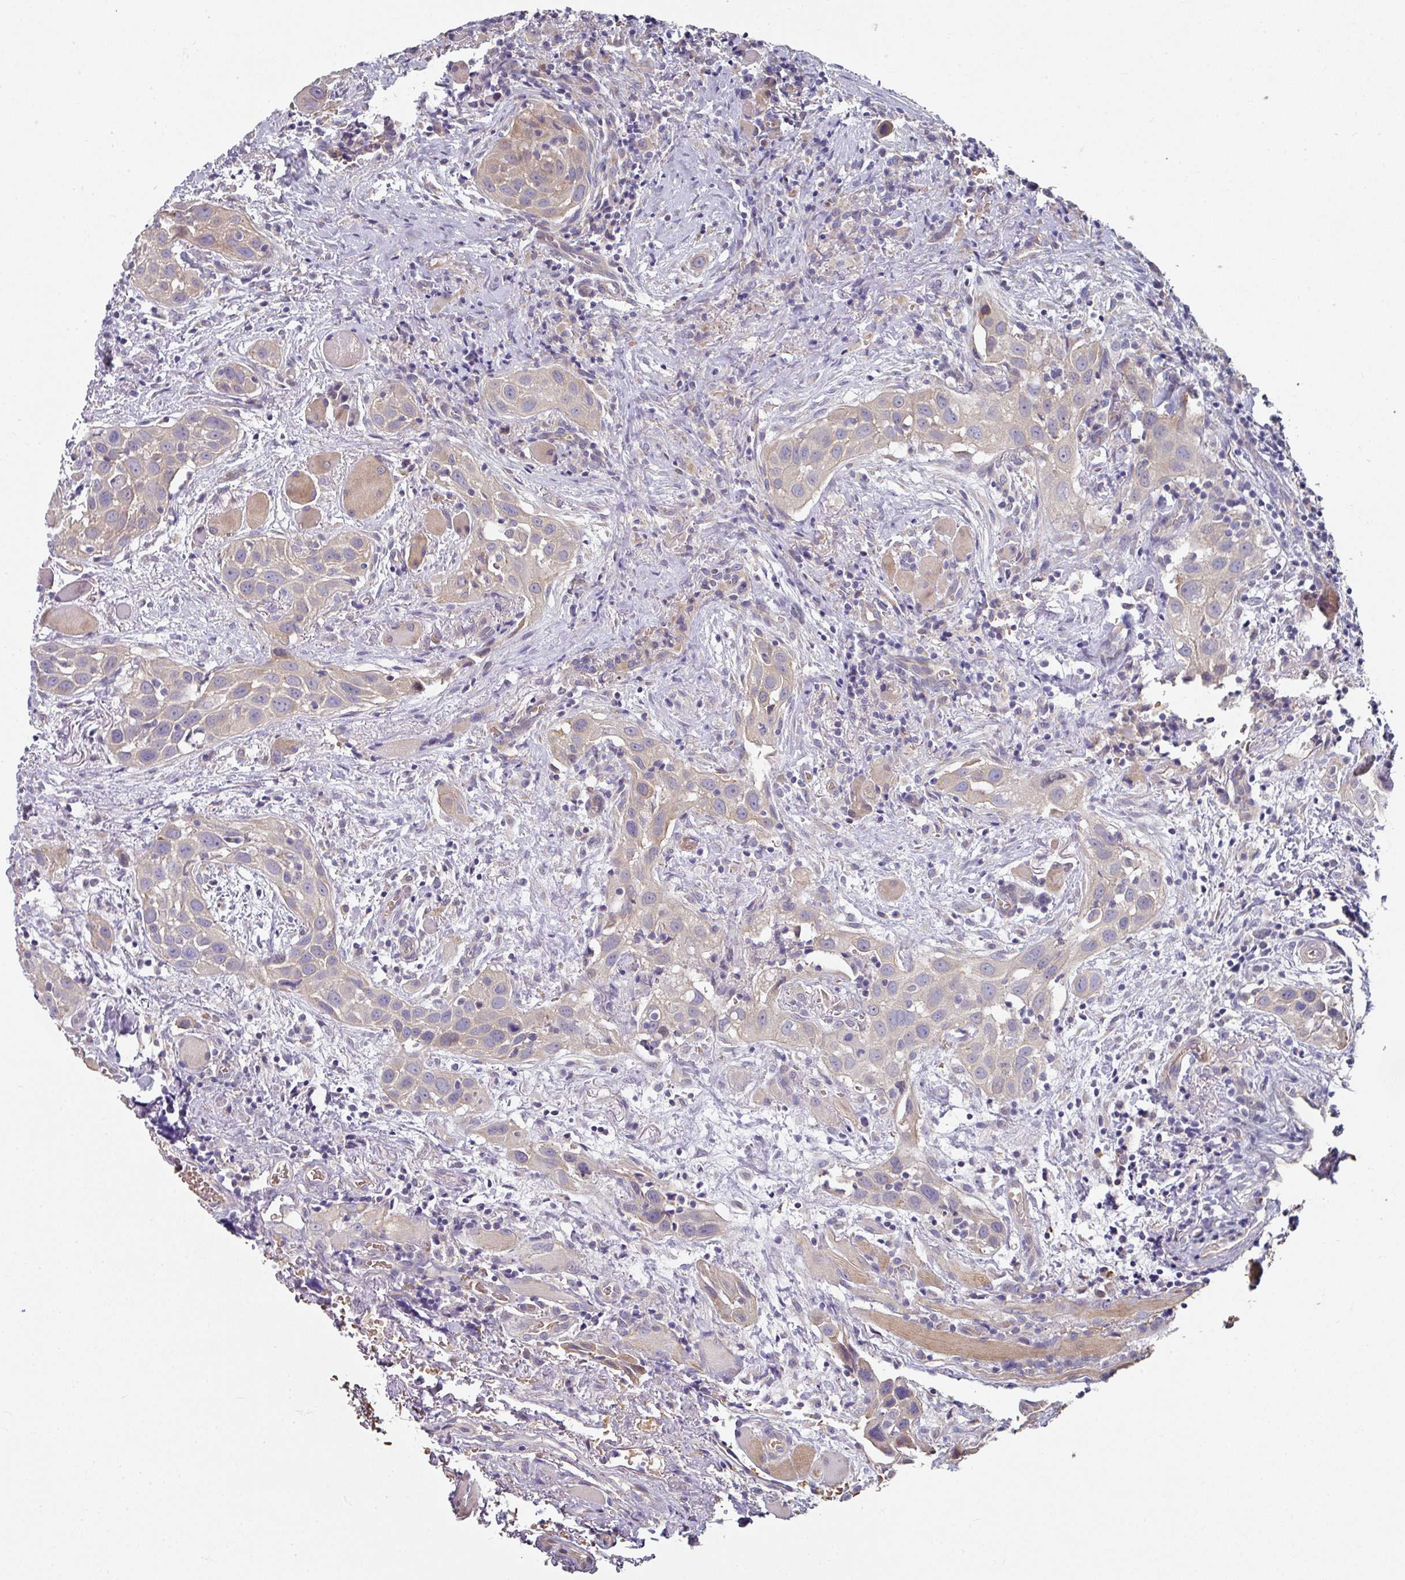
{"staining": {"intensity": "weak", "quantity": "<25%", "location": "cytoplasmic/membranous"}, "tissue": "head and neck cancer", "cell_type": "Tumor cells", "image_type": "cancer", "snomed": [{"axis": "morphology", "description": "Squamous cell carcinoma, NOS"}, {"axis": "topography", "description": "Oral tissue"}, {"axis": "topography", "description": "Head-Neck"}], "caption": "The IHC micrograph has no significant positivity in tumor cells of head and neck cancer (squamous cell carcinoma) tissue. (DAB (3,3'-diaminobenzidine) immunohistochemistry visualized using brightfield microscopy, high magnification).", "gene": "PYROXD2", "patient": {"sex": "female", "age": 50}}